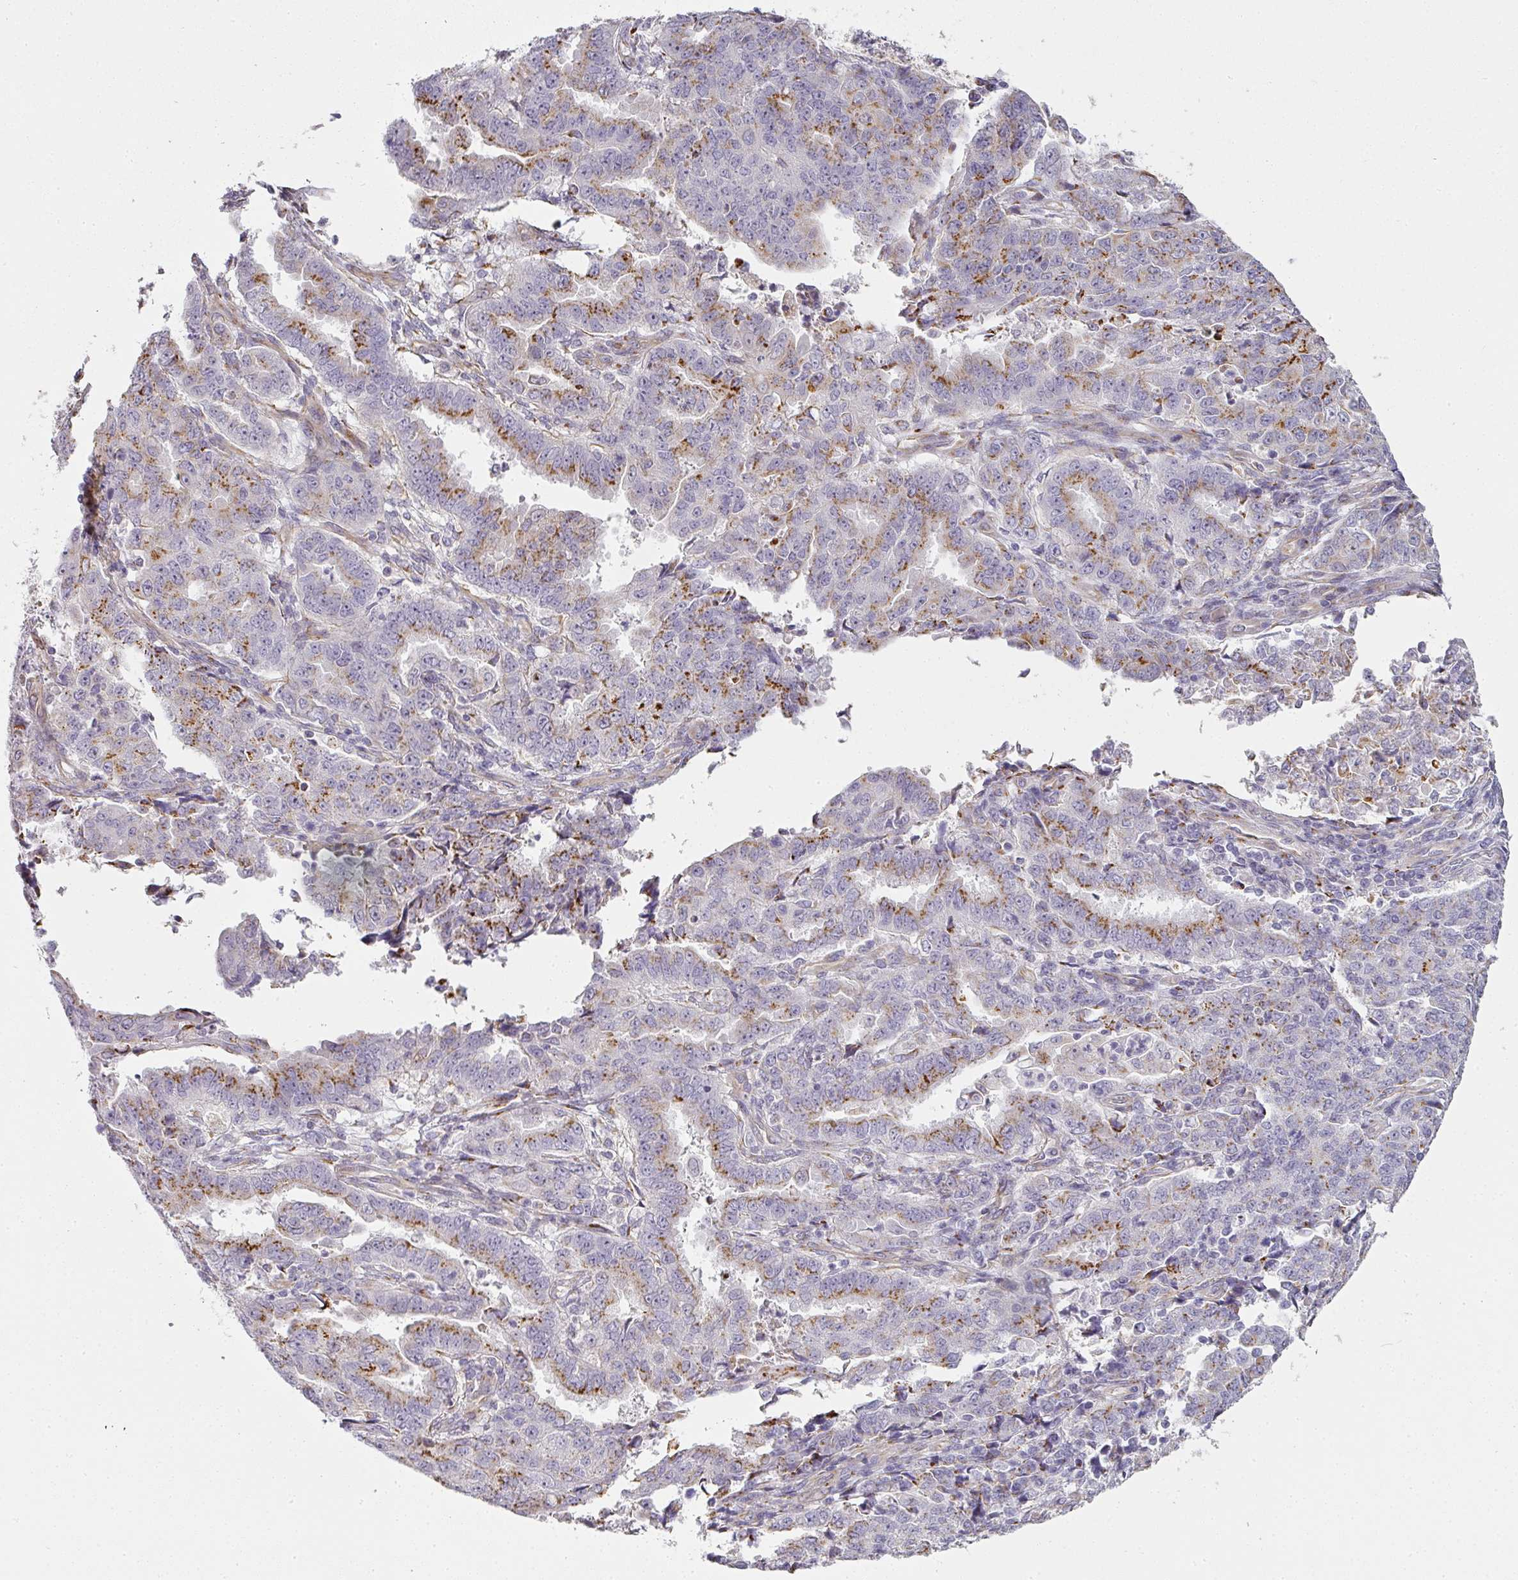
{"staining": {"intensity": "moderate", "quantity": "25%-75%", "location": "cytoplasmic/membranous"}, "tissue": "endometrial cancer", "cell_type": "Tumor cells", "image_type": "cancer", "snomed": [{"axis": "morphology", "description": "Adenocarcinoma, NOS"}, {"axis": "topography", "description": "Endometrium"}], "caption": "Adenocarcinoma (endometrial) was stained to show a protein in brown. There is medium levels of moderate cytoplasmic/membranous positivity in about 25%-75% of tumor cells.", "gene": "ATP8B2", "patient": {"sex": "female", "age": 50}}